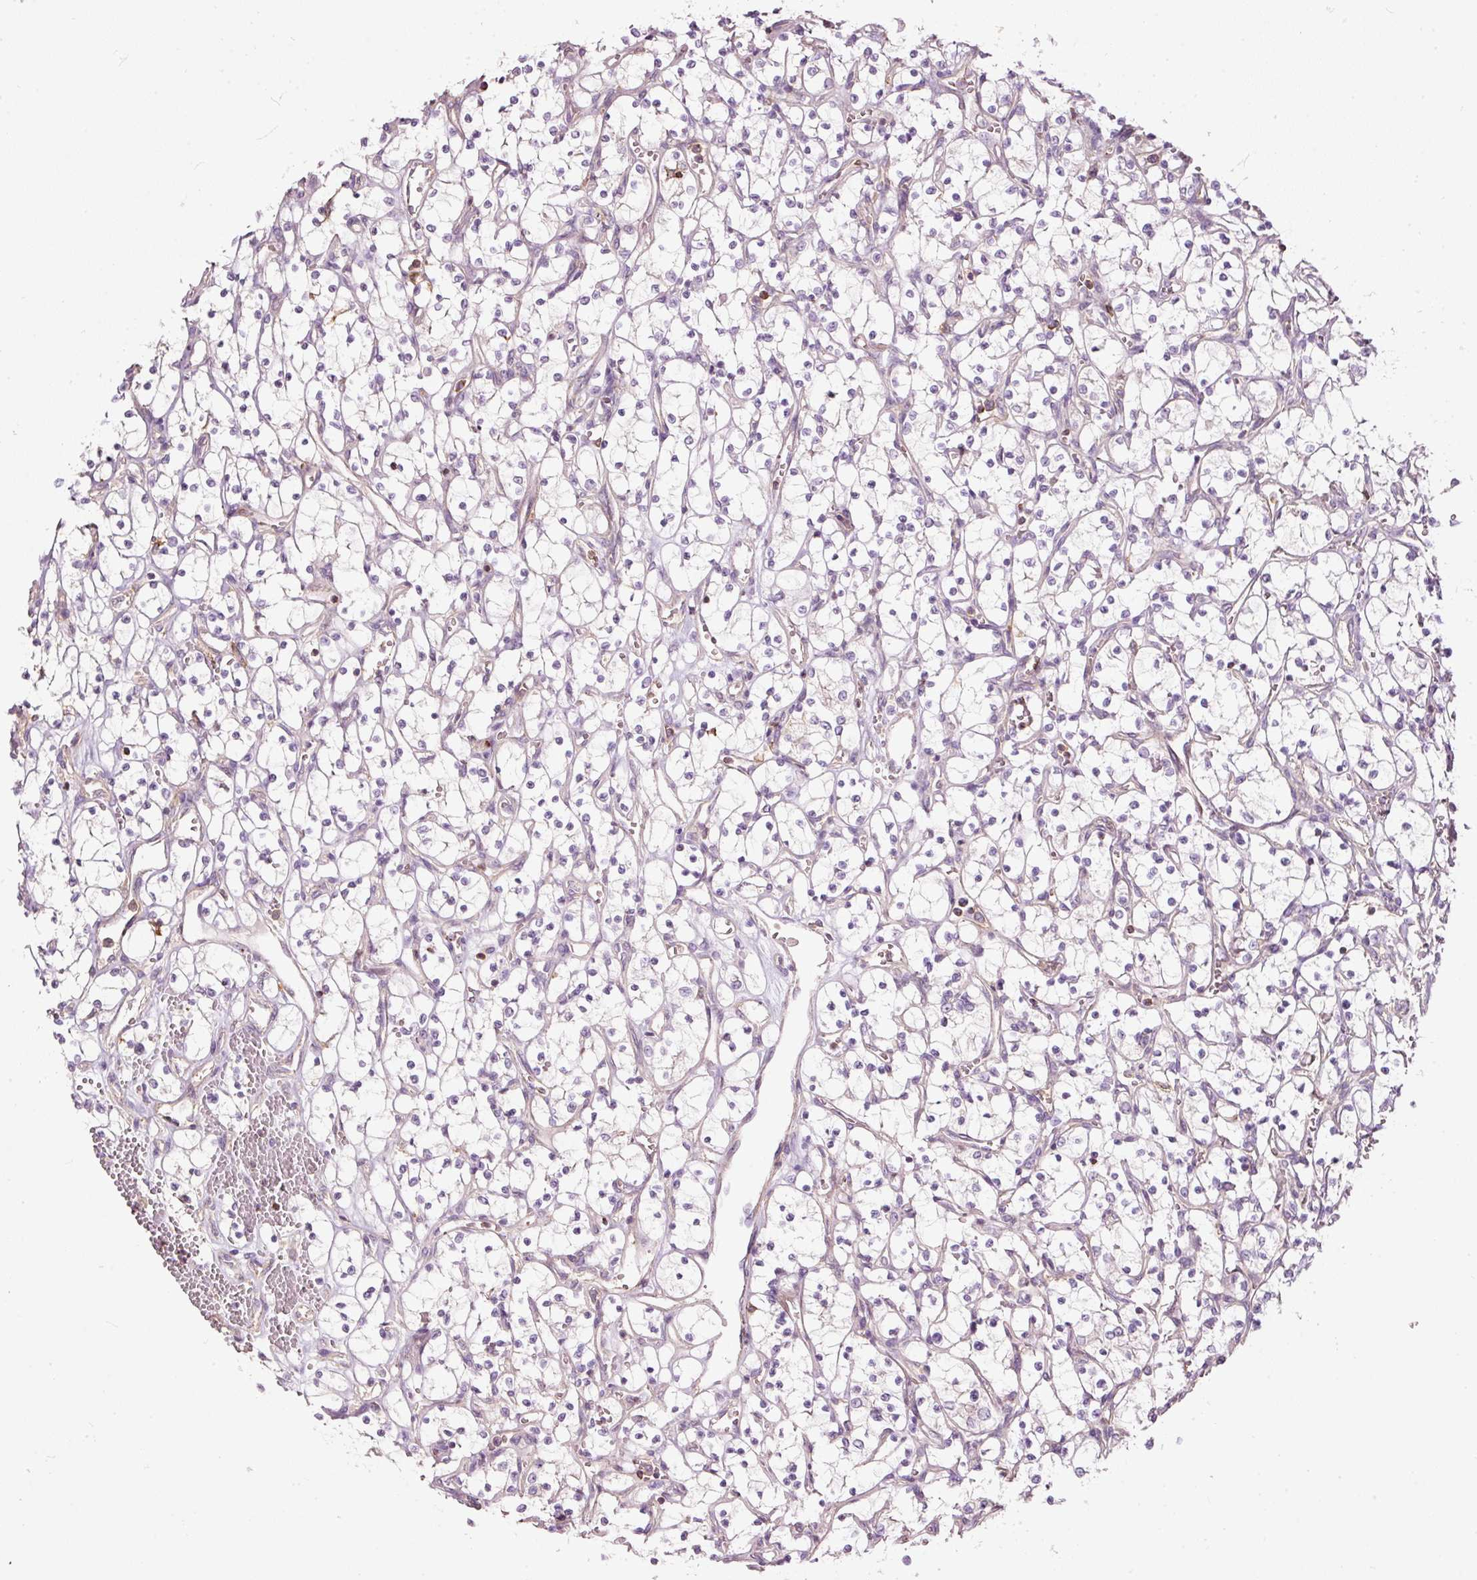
{"staining": {"intensity": "negative", "quantity": "none", "location": "none"}, "tissue": "renal cancer", "cell_type": "Tumor cells", "image_type": "cancer", "snomed": [{"axis": "morphology", "description": "Adenocarcinoma, NOS"}, {"axis": "topography", "description": "Kidney"}], "caption": "Immunohistochemistry (IHC) photomicrograph of human adenocarcinoma (renal) stained for a protein (brown), which displays no expression in tumor cells.", "gene": "SIPA1", "patient": {"sex": "female", "age": 69}}